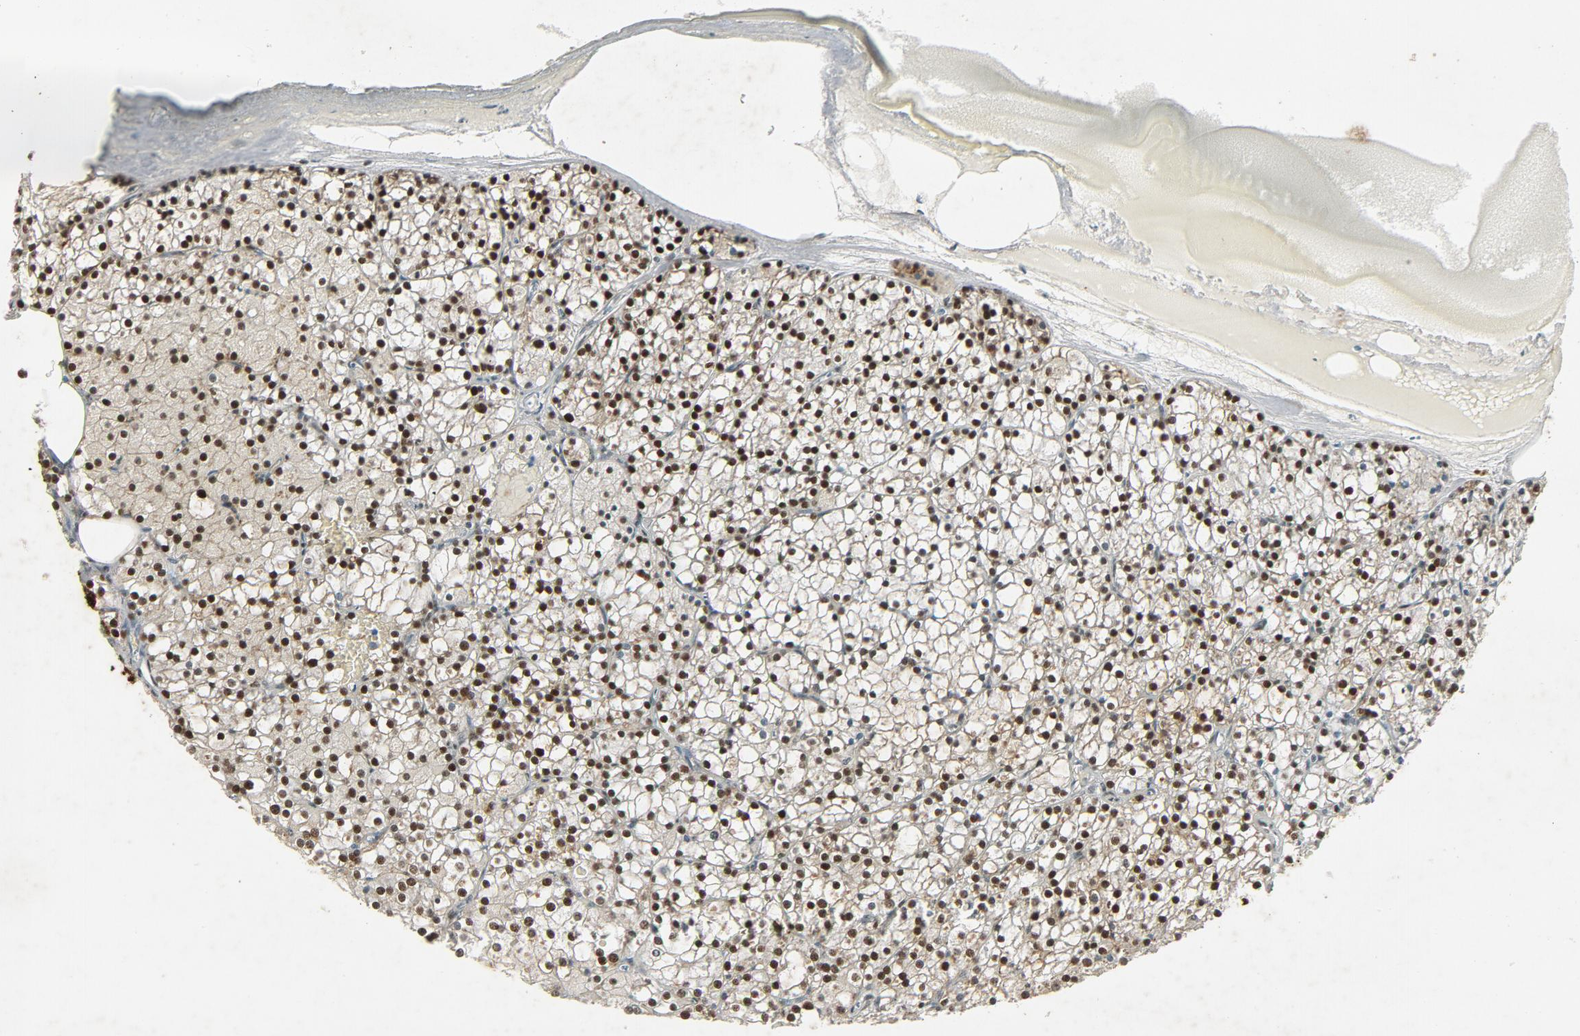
{"staining": {"intensity": "strong", "quantity": ">75%", "location": "cytoplasmic/membranous,nuclear"}, "tissue": "parathyroid gland", "cell_type": "Glandular cells", "image_type": "normal", "snomed": [{"axis": "morphology", "description": "Normal tissue, NOS"}, {"axis": "topography", "description": "Parathyroid gland"}], "caption": "Approximately >75% of glandular cells in unremarkable human parathyroid gland show strong cytoplasmic/membranous,nuclear protein positivity as visualized by brown immunohistochemical staining.", "gene": "SMARCD1", "patient": {"sex": "female", "age": 63}}